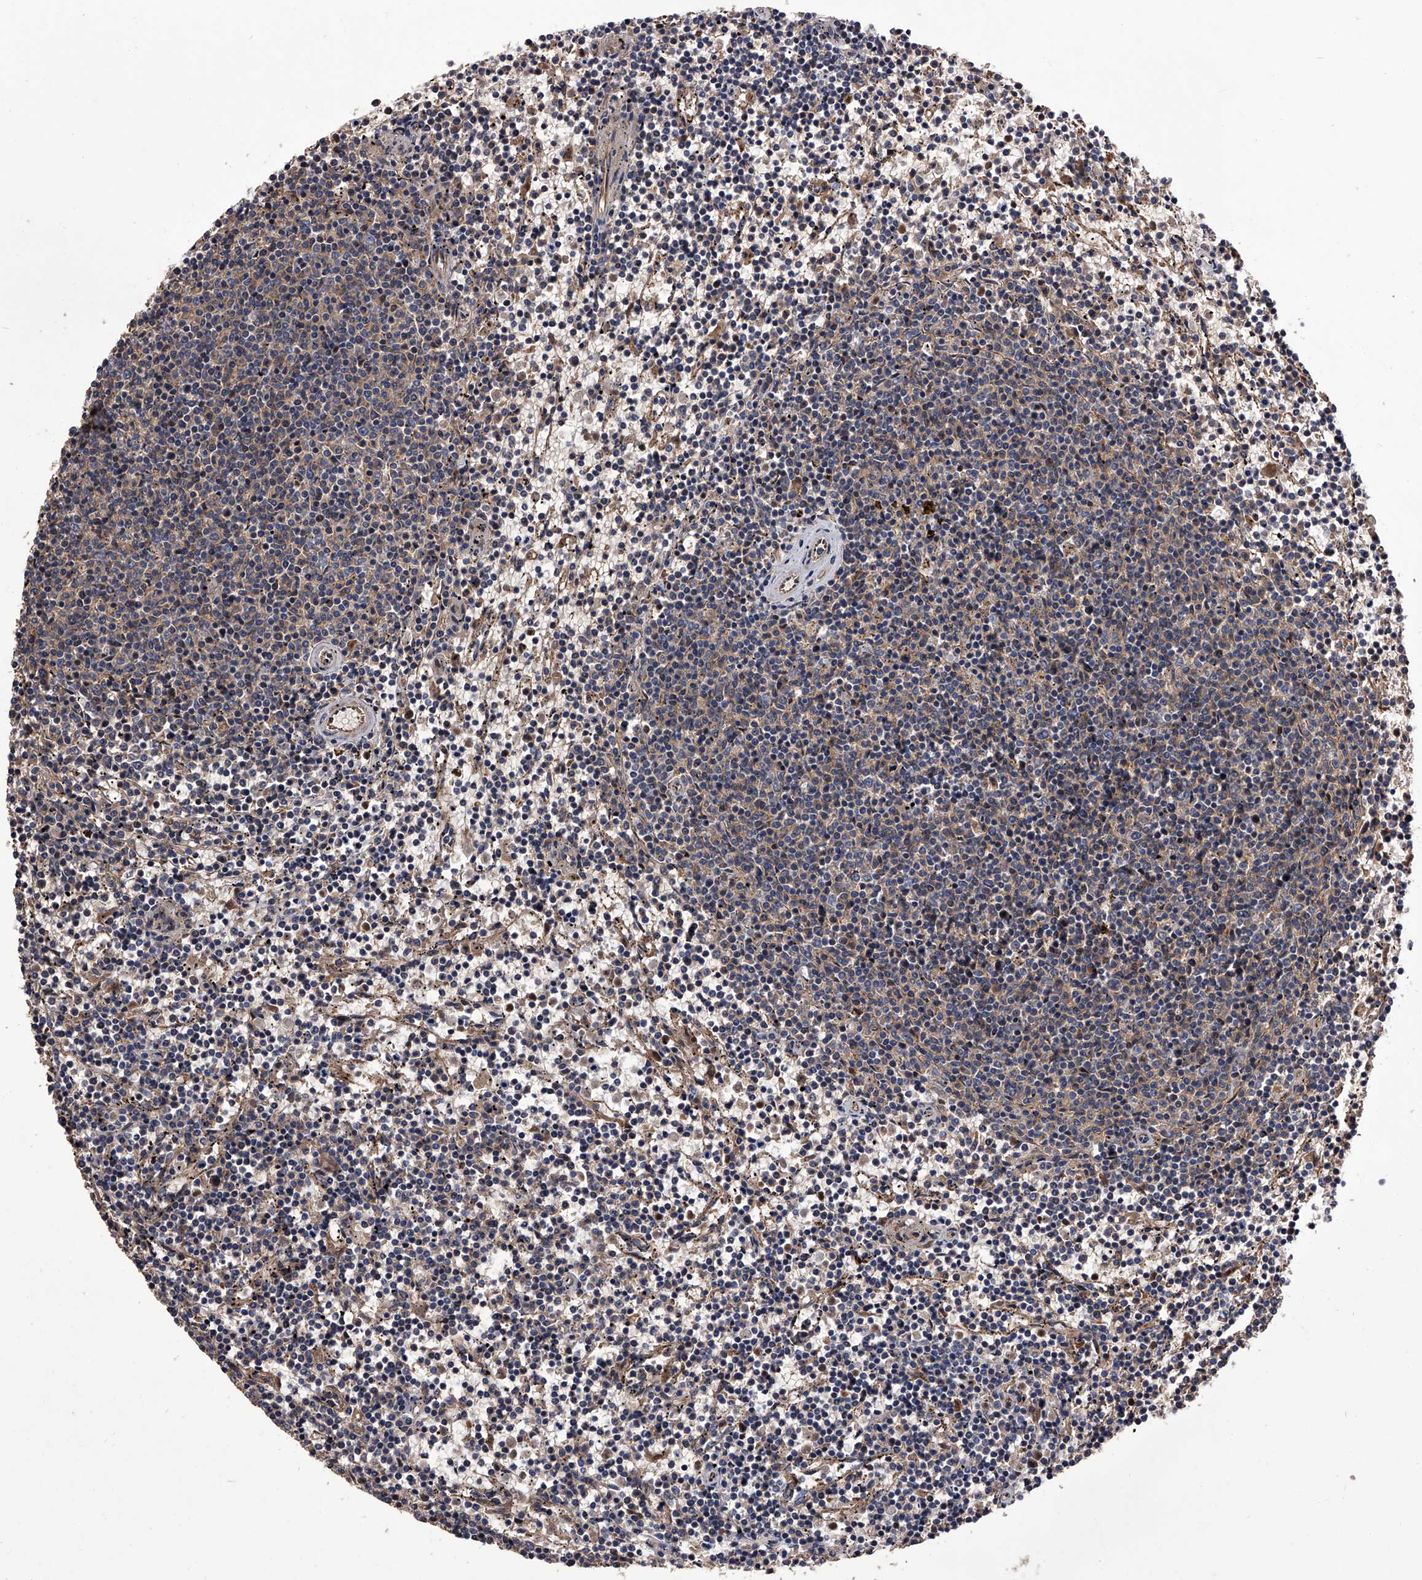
{"staining": {"intensity": "negative", "quantity": "none", "location": "none"}, "tissue": "lymphoma", "cell_type": "Tumor cells", "image_type": "cancer", "snomed": [{"axis": "morphology", "description": "Malignant lymphoma, non-Hodgkin's type, Low grade"}, {"axis": "topography", "description": "Spleen"}], "caption": "An image of human lymphoma is negative for staining in tumor cells. (DAB immunohistochemistry, high magnification).", "gene": "STK36", "patient": {"sex": "female", "age": 50}}